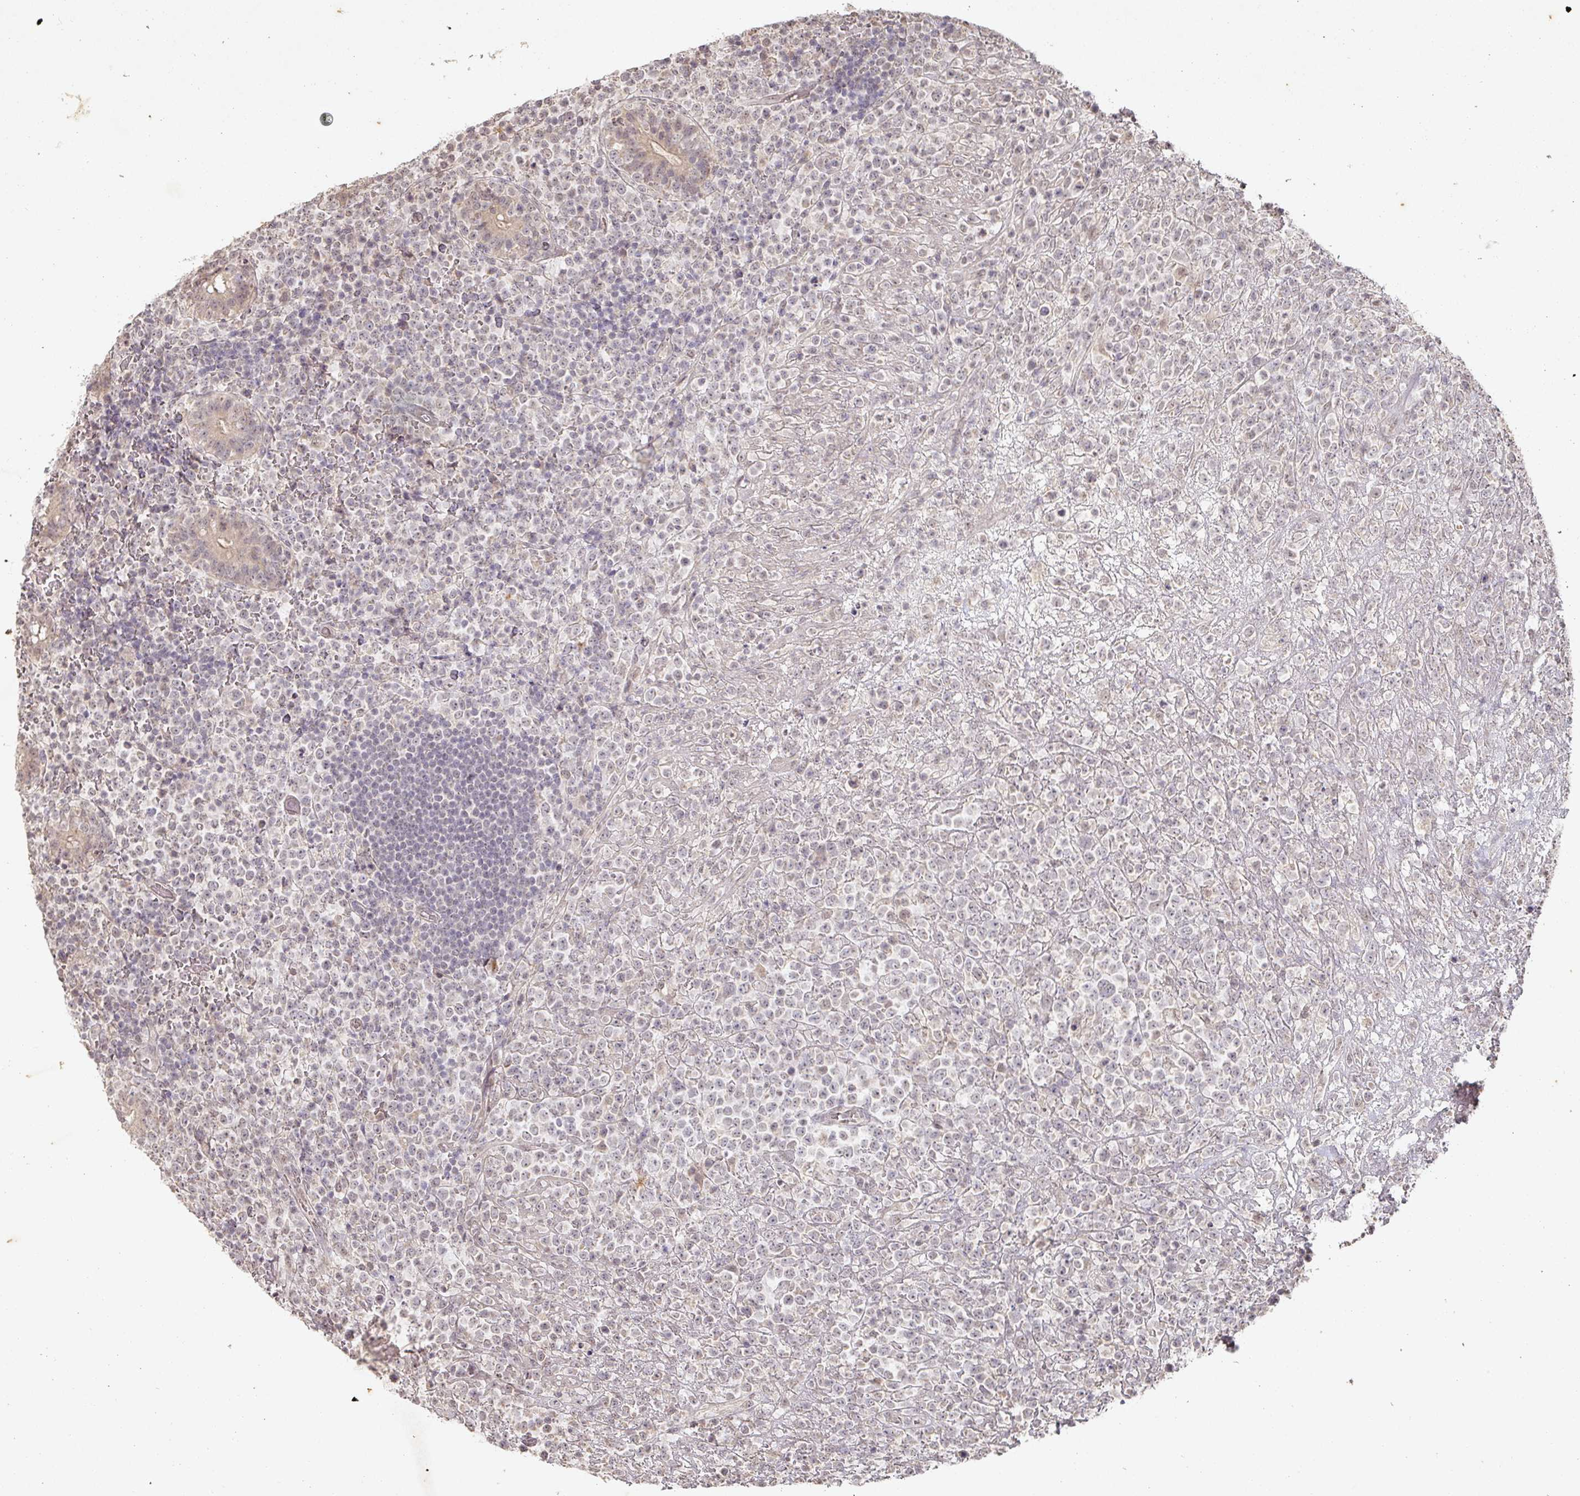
{"staining": {"intensity": "negative", "quantity": "none", "location": "none"}, "tissue": "lymphoma", "cell_type": "Tumor cells", "image_type": "cancer", "snomed": [{"axis": "morphology", "description": "Malignant lymphoma, non-Hodgkin's type, High grade"}, {"axis": "topography", "description": "Colon"}], "caption": "Immunohistochemistry (IHC) micrograph of neoplastic tissue: malignant lymphoma, non-Hodgkin's type (high-grade) stained with DAB displays no significant protein positivity in tumor cells.", "gene": "CAPN5", "patient": {"sex": "female", "age": 53}}